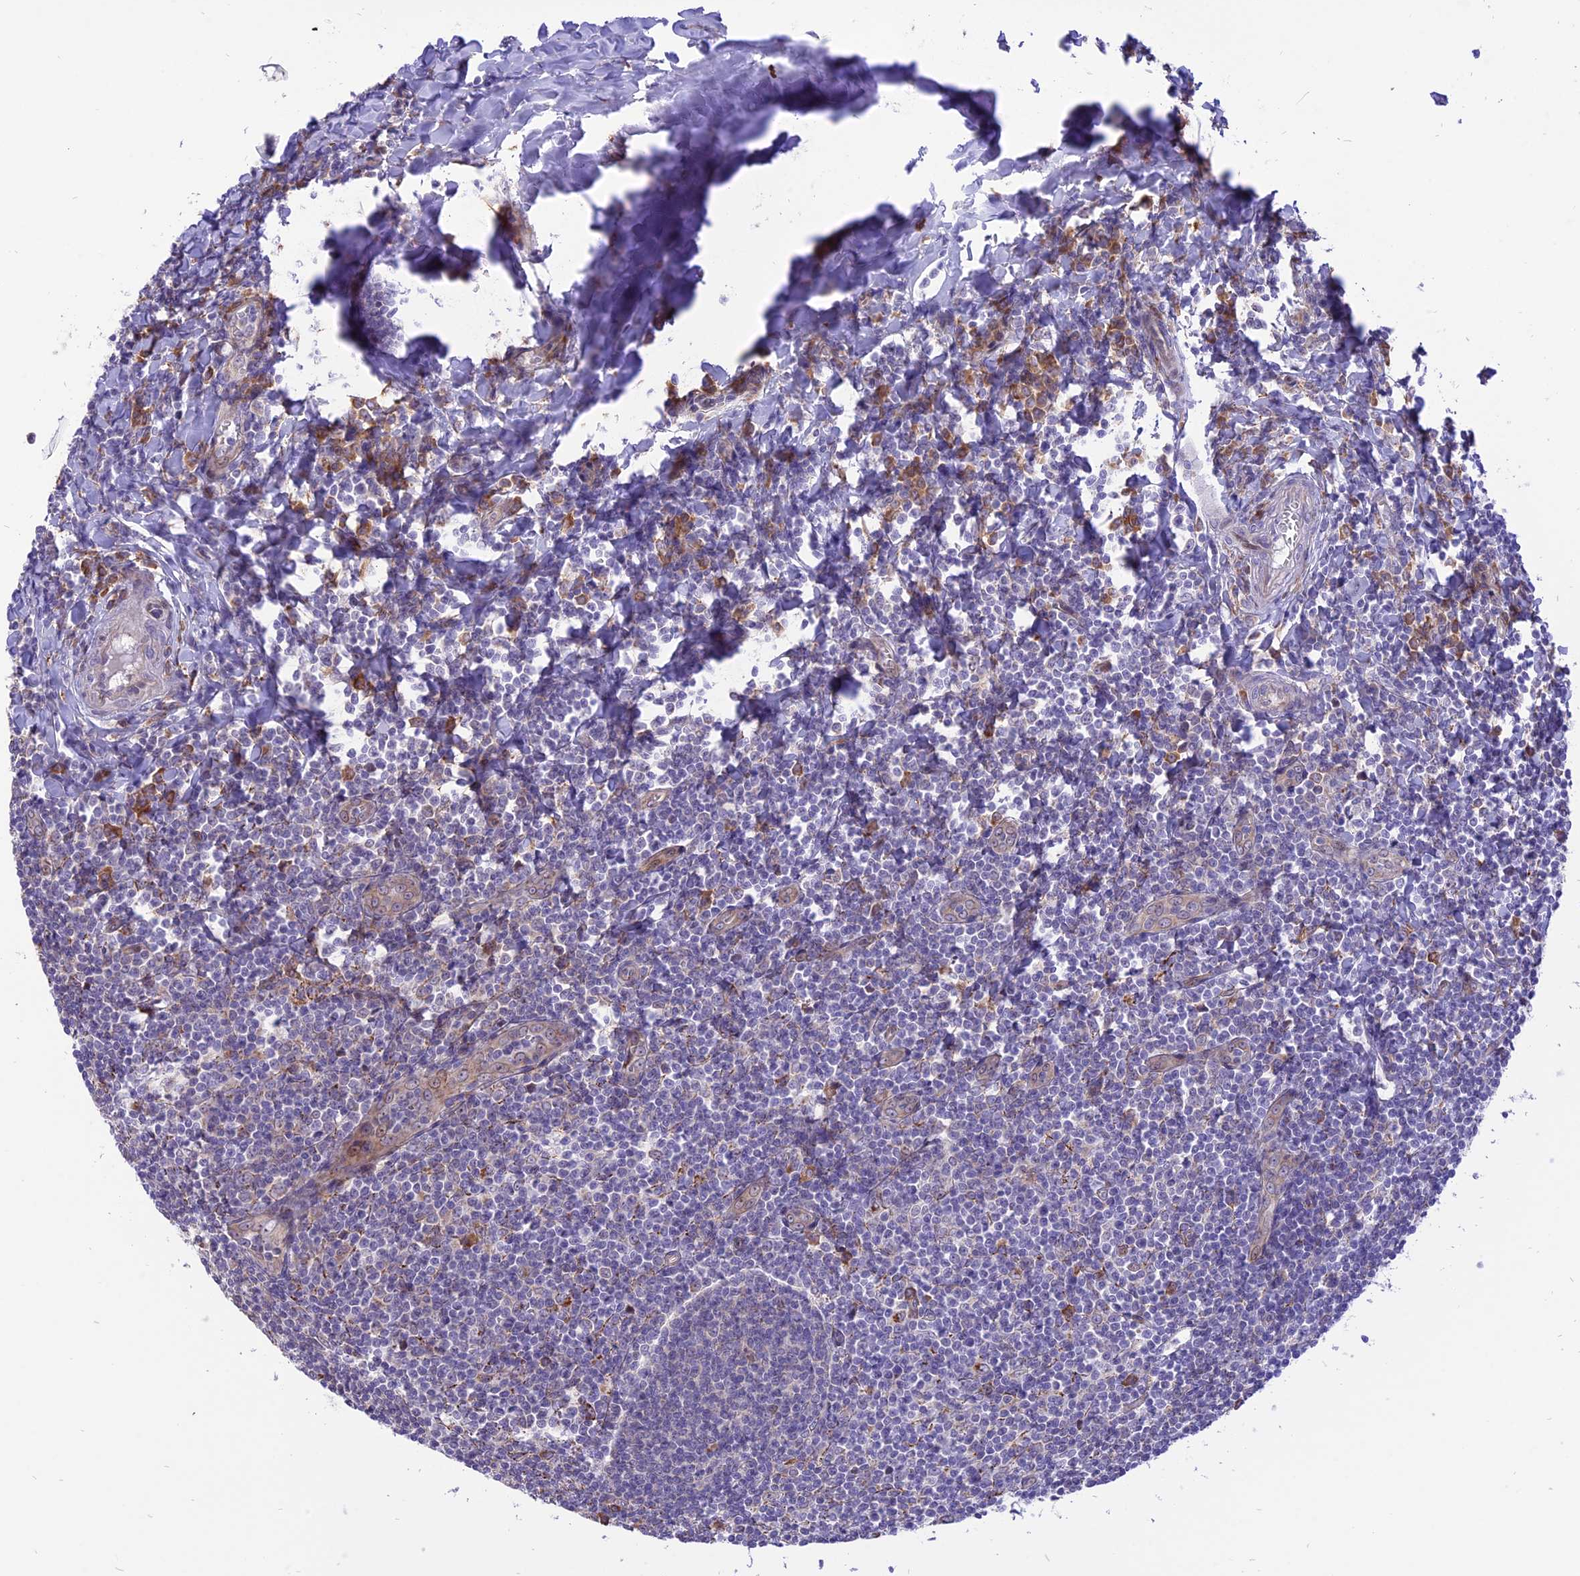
{"staining": {"intensity": "moderate", "quantity": "<25%", "location": "cytoplasmic/membranous"}, "tissue": "tonsil", "cell_type": "Germinal center cells", "image_type": "normal", "snomed": [{"axis": "morphology", "description": "Normal tissue, NOS"}, {"axis": "topography", "description": "Tonsil"}], "caption": "Immunohistochemical staining of benign human tonsil displays <25% levels of moderate cytoplasmic/membranous protein positivity in about <25% of germinal center cells. The staining was performed using DAB, with brown indicating positive protein expression. Nuclei are stained blue with hematoxylin.", "gene": "ARMCX6", "patient": {"sex": "male", "age": 27}}